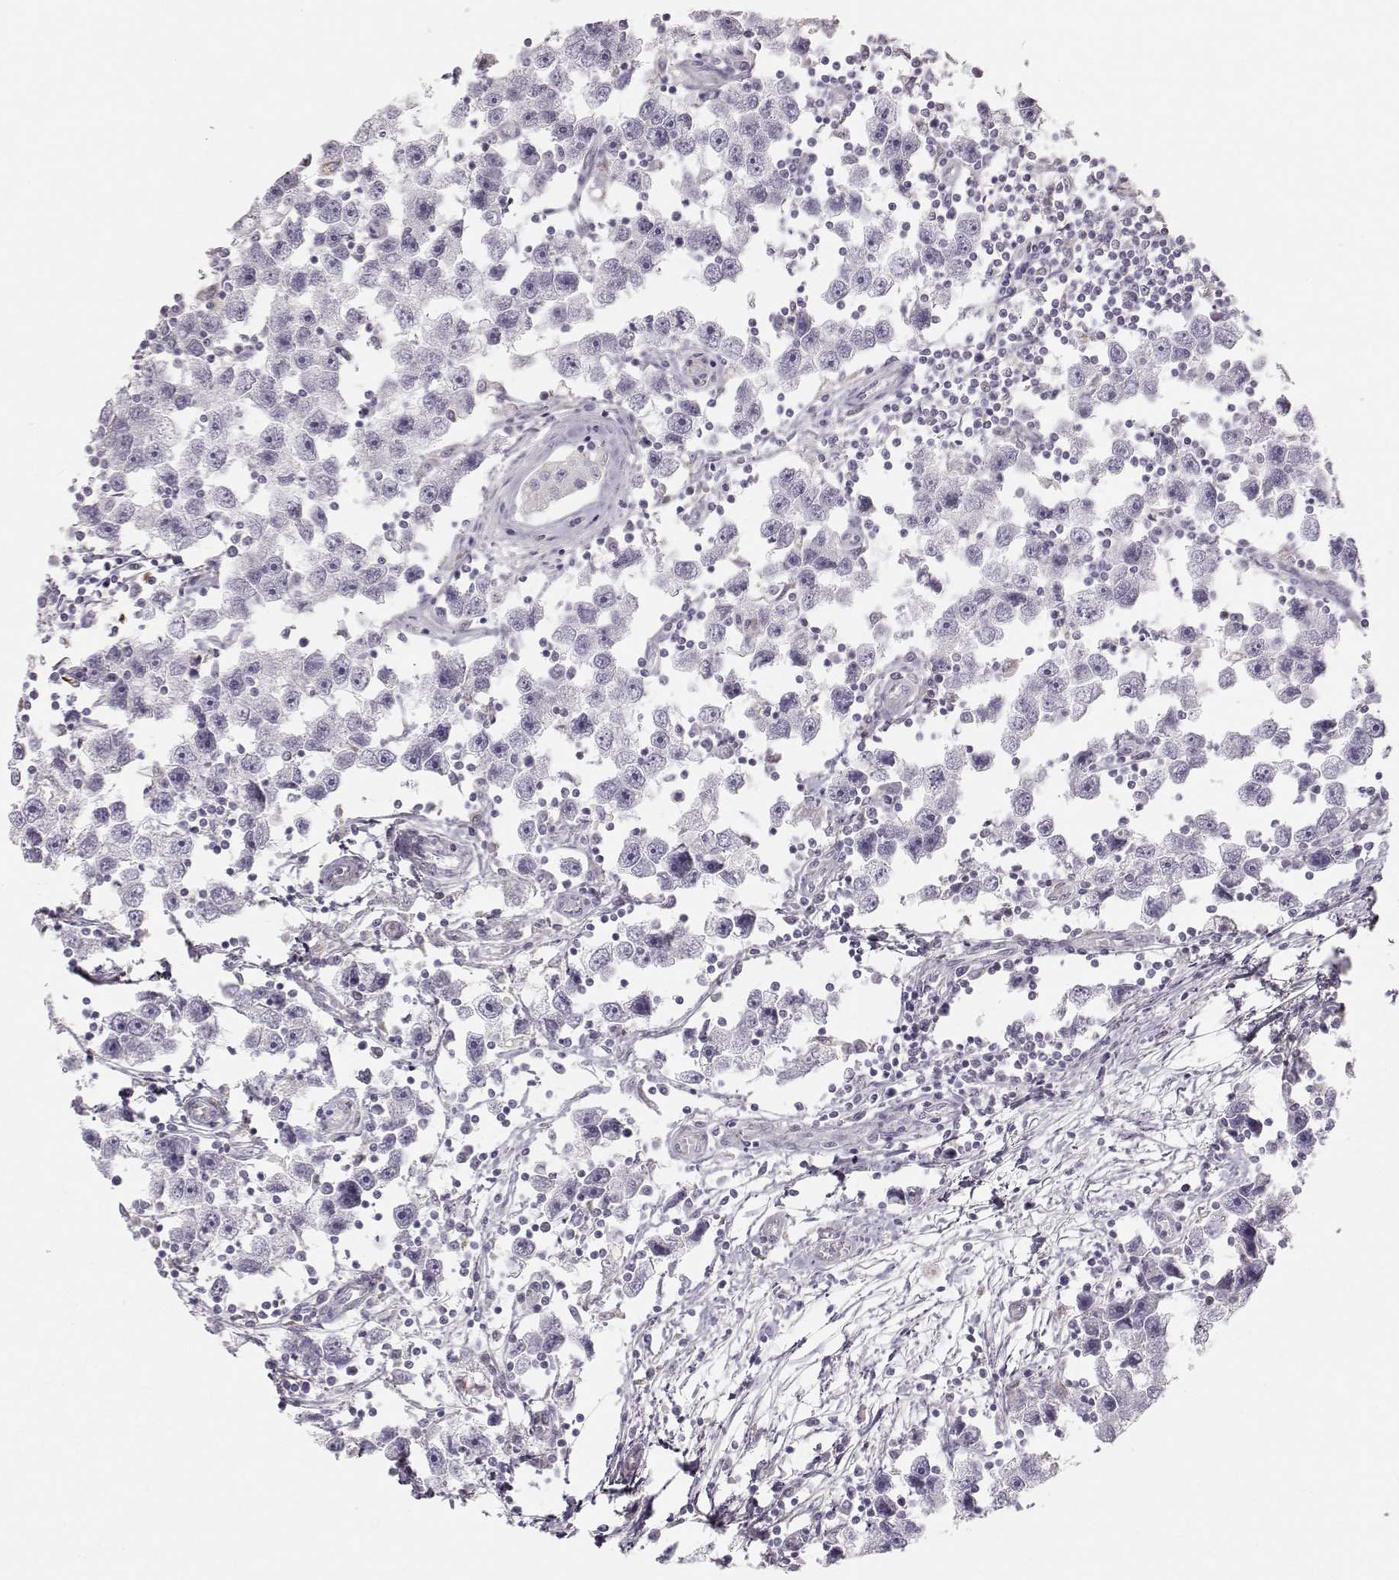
{"staining": {"intensity": "negative", "quantity": "none", "location": "none"}, "tissue": "testis cancer", "cell_type": "Tumor cells", "image_type": "cancer", "snomed": [{"axis": "morphology", "description": "Seminoma, NOS"}, {"axis": "topography", "description": "Testis"}], "caption": "Immunohistochemistry (IHC) histopathology image of human testis cancer stained for a protein (brown), which demonstrates no staining in tumor cells.", "gene": "RUNDC3A", "patient": {"sex": "male", "age": 30}}